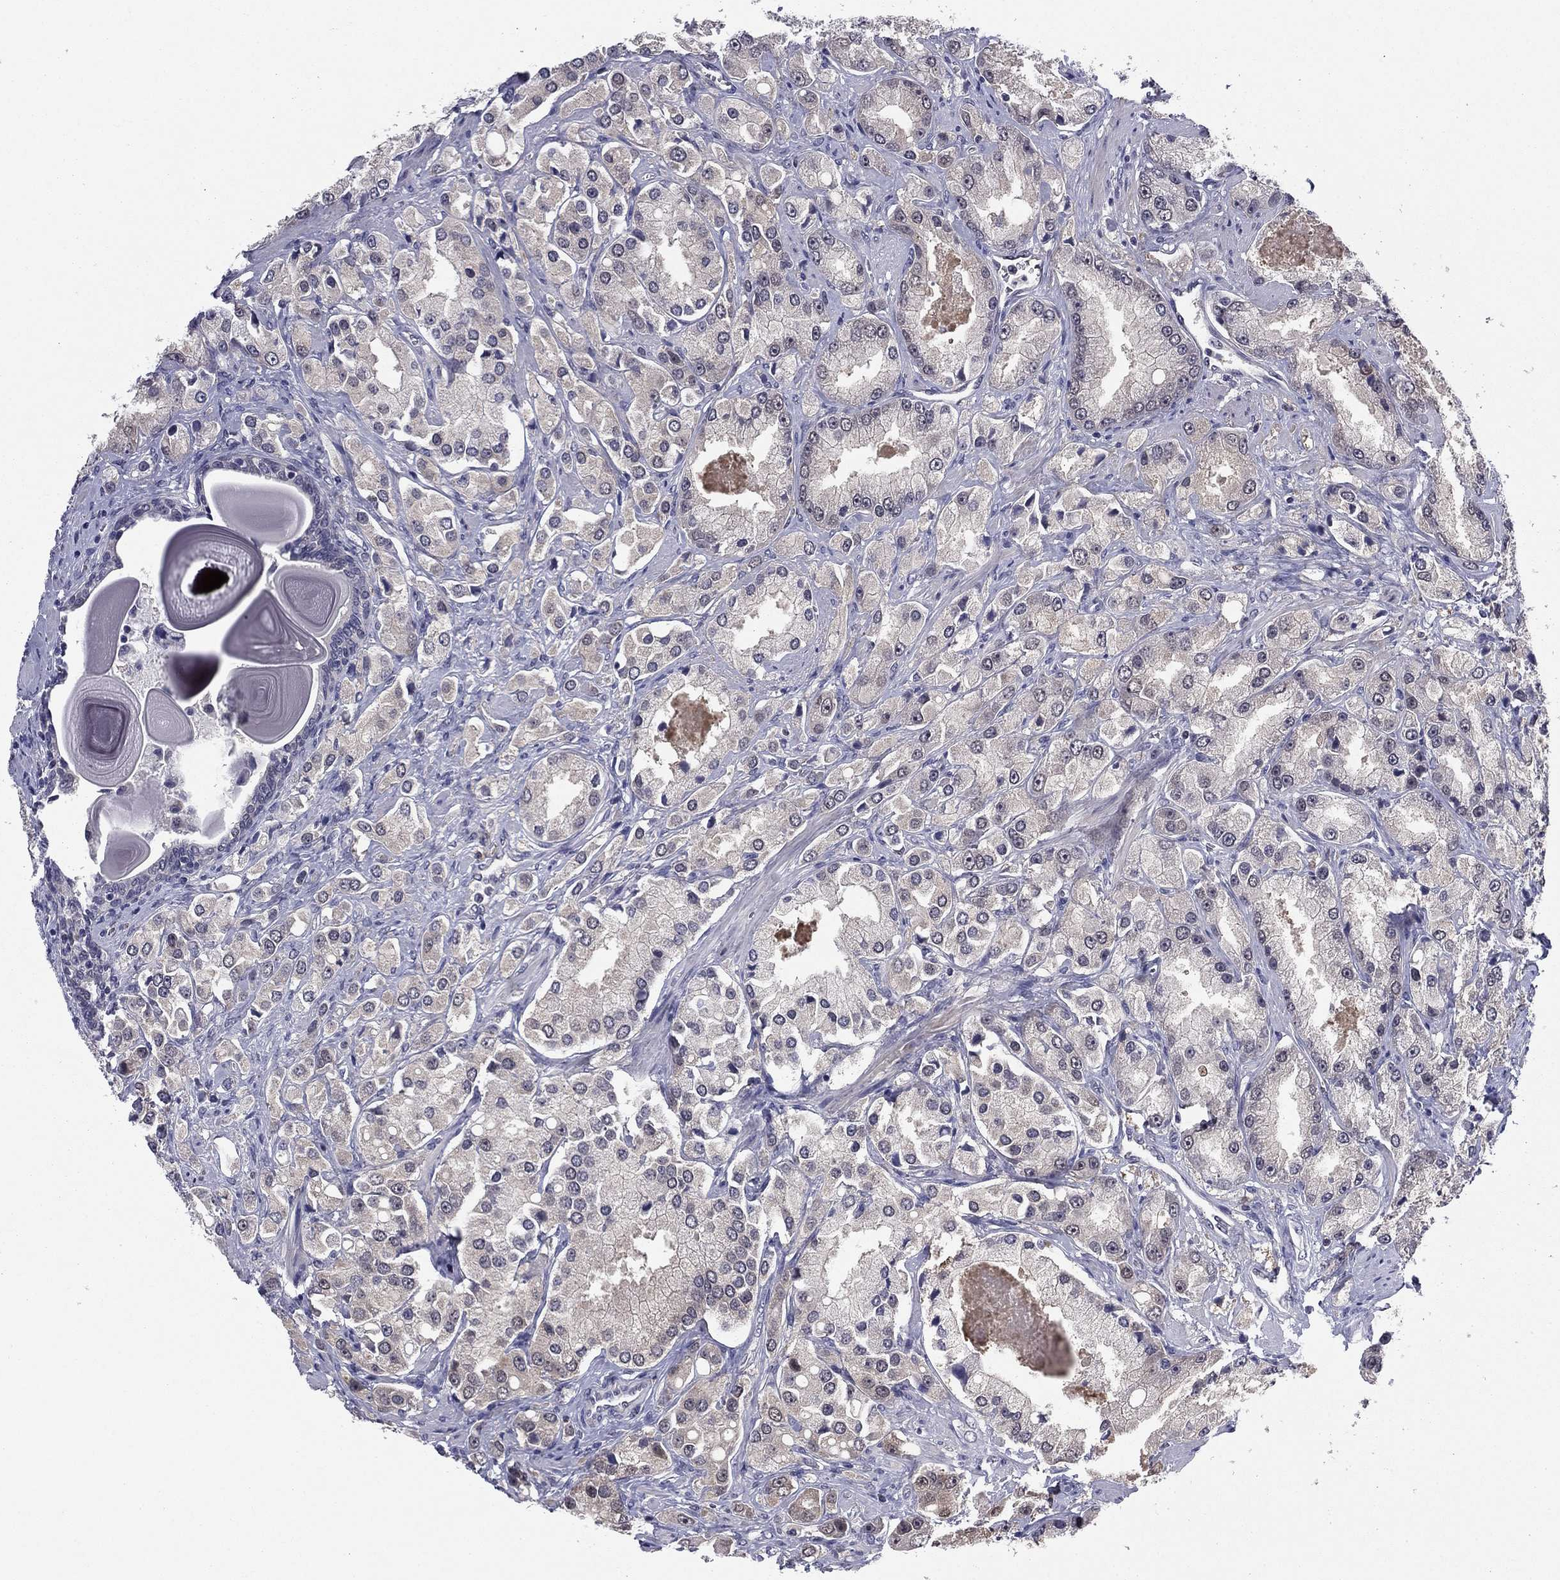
{"staining": {"intensity": "negative", "quantity": "none", "location": "none"}, "tissue": "prostate cancer", "cell_type": "Tumor cells", "image_type": "cancer", "snomed": [{"axis": "morphology", "description": "Adenocarcinoma, NOS"}, {"axis": "topography", "description": "Prostate and seminal vesicle, NOS"}, {"axis": "topography", "description": "Prostate"}], "caption": "Tumor cells are negative for brown protein staining in prostate cancer. (DAB (3,3'-diaminobenzidine) immunohistochemistry, high magnification).", "gene": "REXO5", "patient": {"sex": "male", "age": 64}}